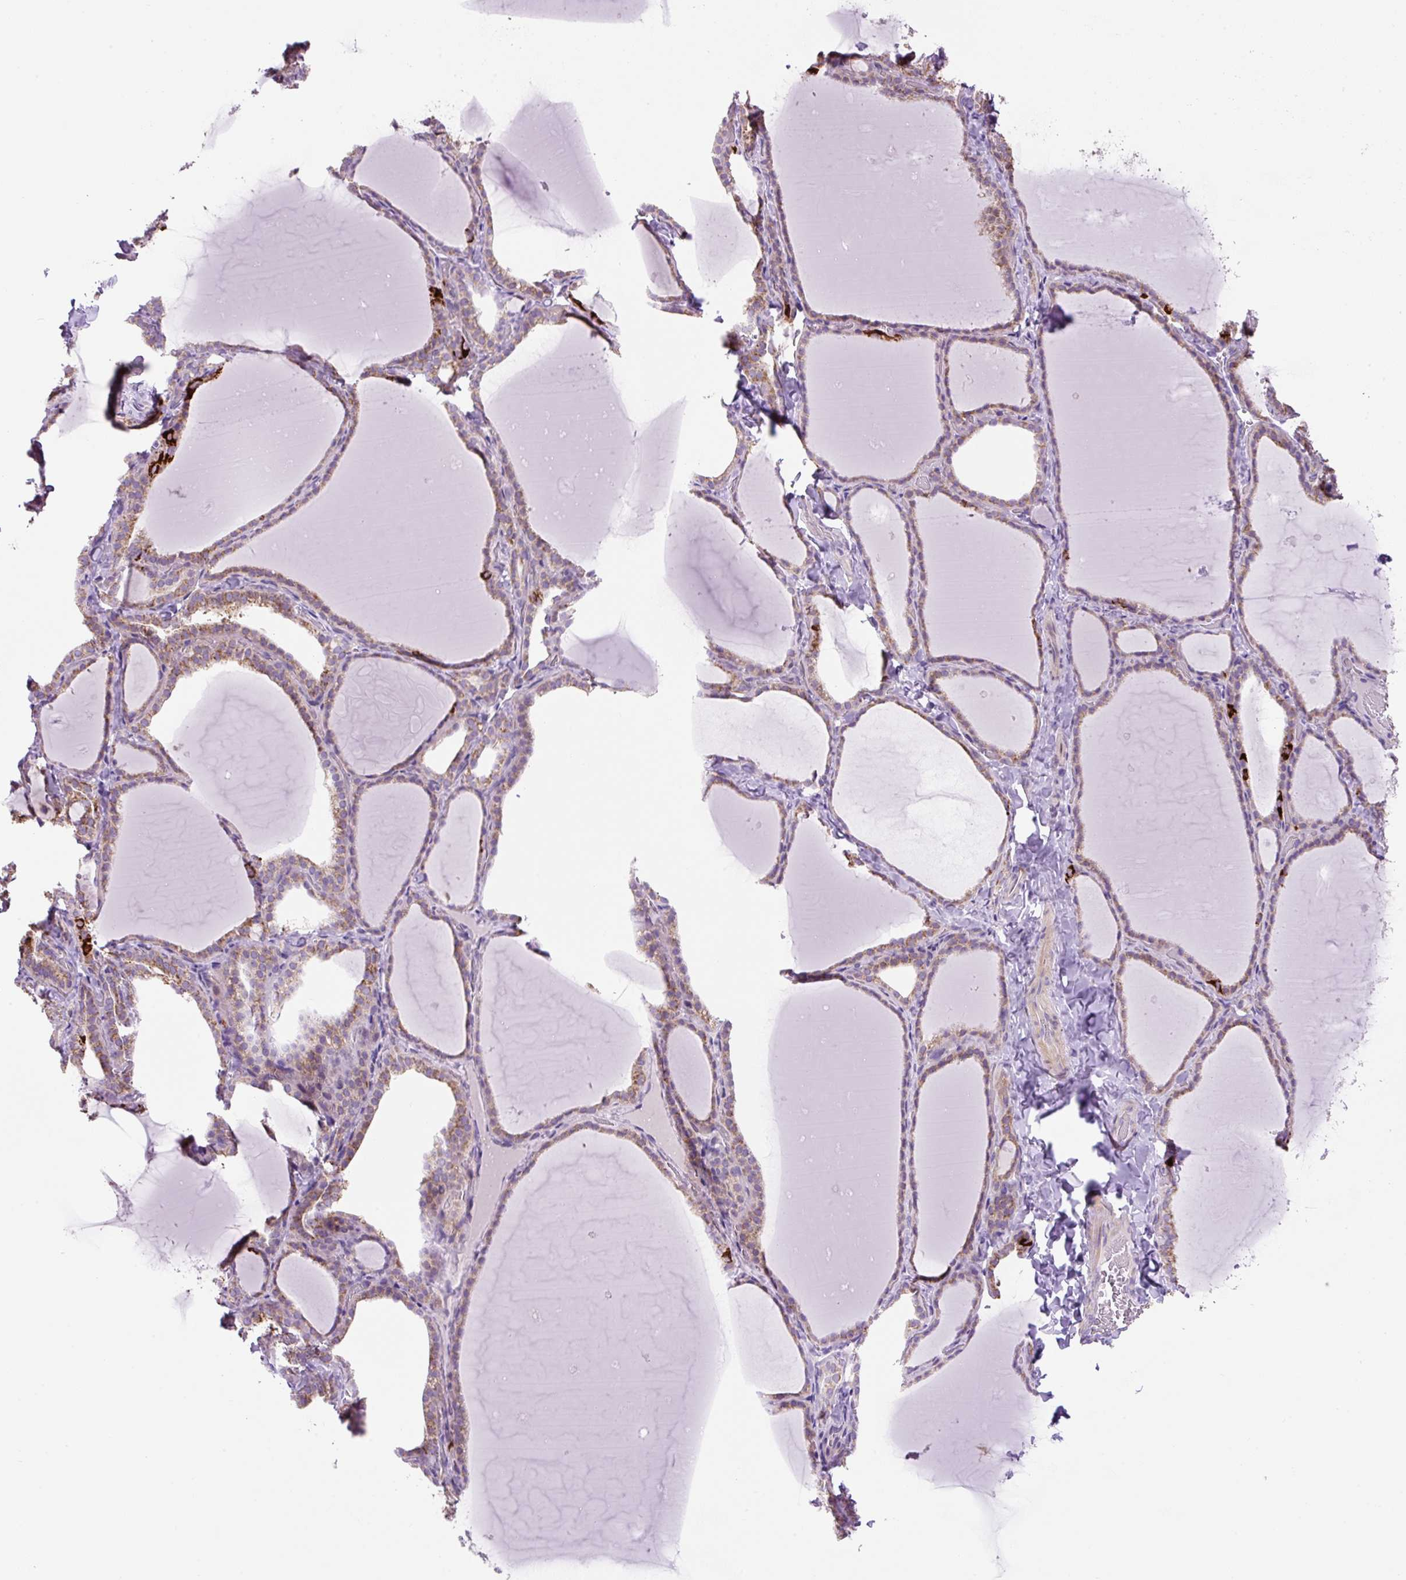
{"staining": {"intensity": "moderate", "quantity": "25%-75%", "location": "cytoplasmic/membranous"}, "tissue": "thyroid gland", "cell_type": "Glandular cells", "image_type": "normal", "snomed": [{"axis": "morphology", "description": "Normal tissue, NOS"}, {"axis": "topography", "description": "Thyroid gland"}], "caption": "Immunohistochemical staining of unremarkable human thyroid gland shows 25%-75% levels of moderate cytoplasmic/membranous protein expression in approximately 25%-75% of glandular cells.", "gene": "OGDHL", "patient": {"sex": "female", "age": 22}}